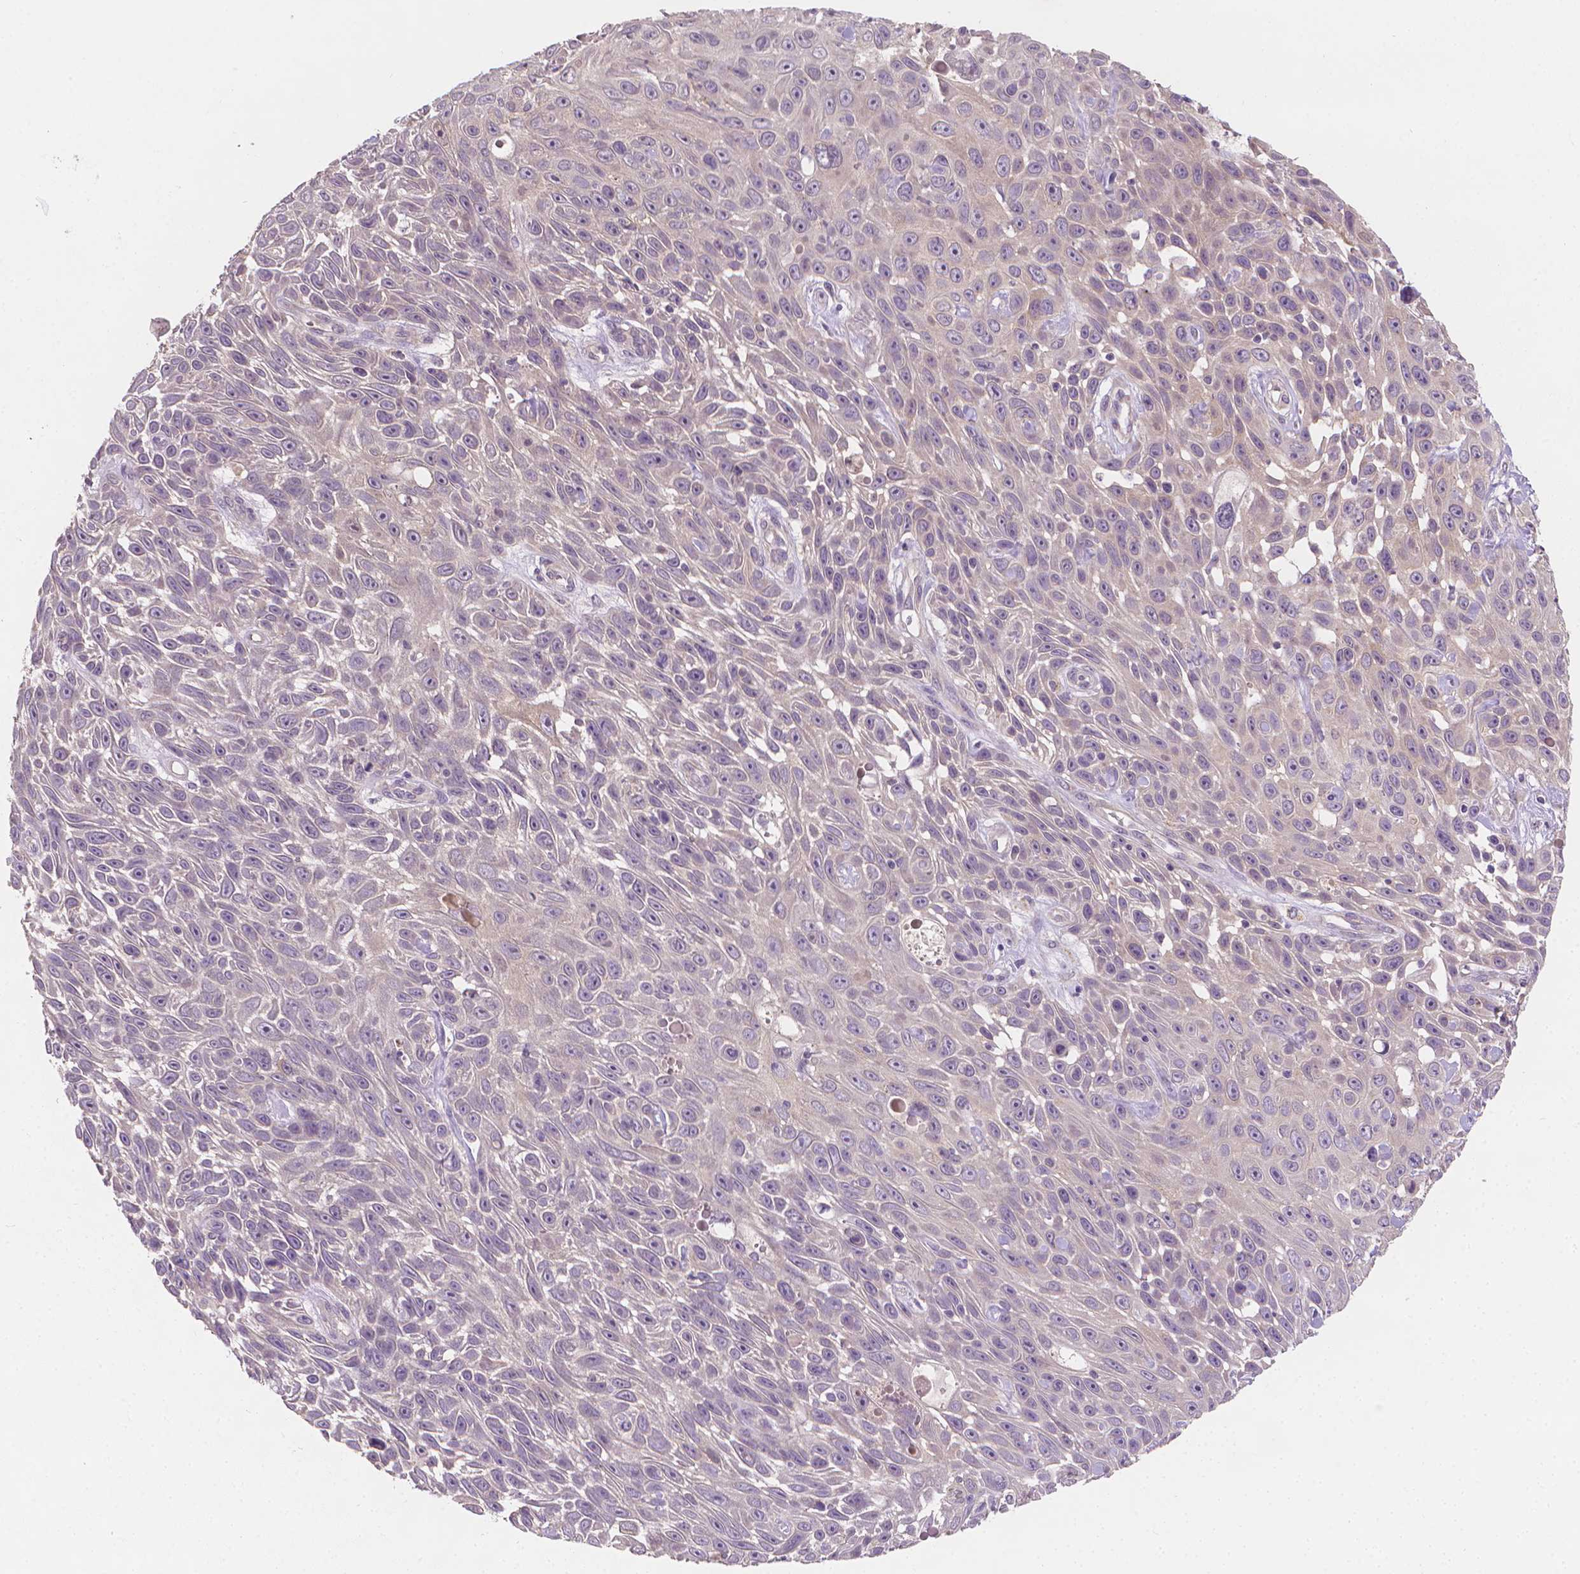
{"staining": {"intensity": "negative", "quantity": "none", "location": "none"}, "tissue": "skin cancer", "cell_type": "Tumor cells", "image_type": "cancer", "snomed": [{"axis": "morphology", "description": "Squamous cell carcinoma, NOS"}, {"axis": "topography", "description": "Skin"}], "caption": "Tumor cells show no significant staining in squamous cell carcinoma (skin). (DAB immunohistochemistry with hematoxylin counter stain).", "gene": "FASN", "patient": {"sex": "male", "age": 82}}